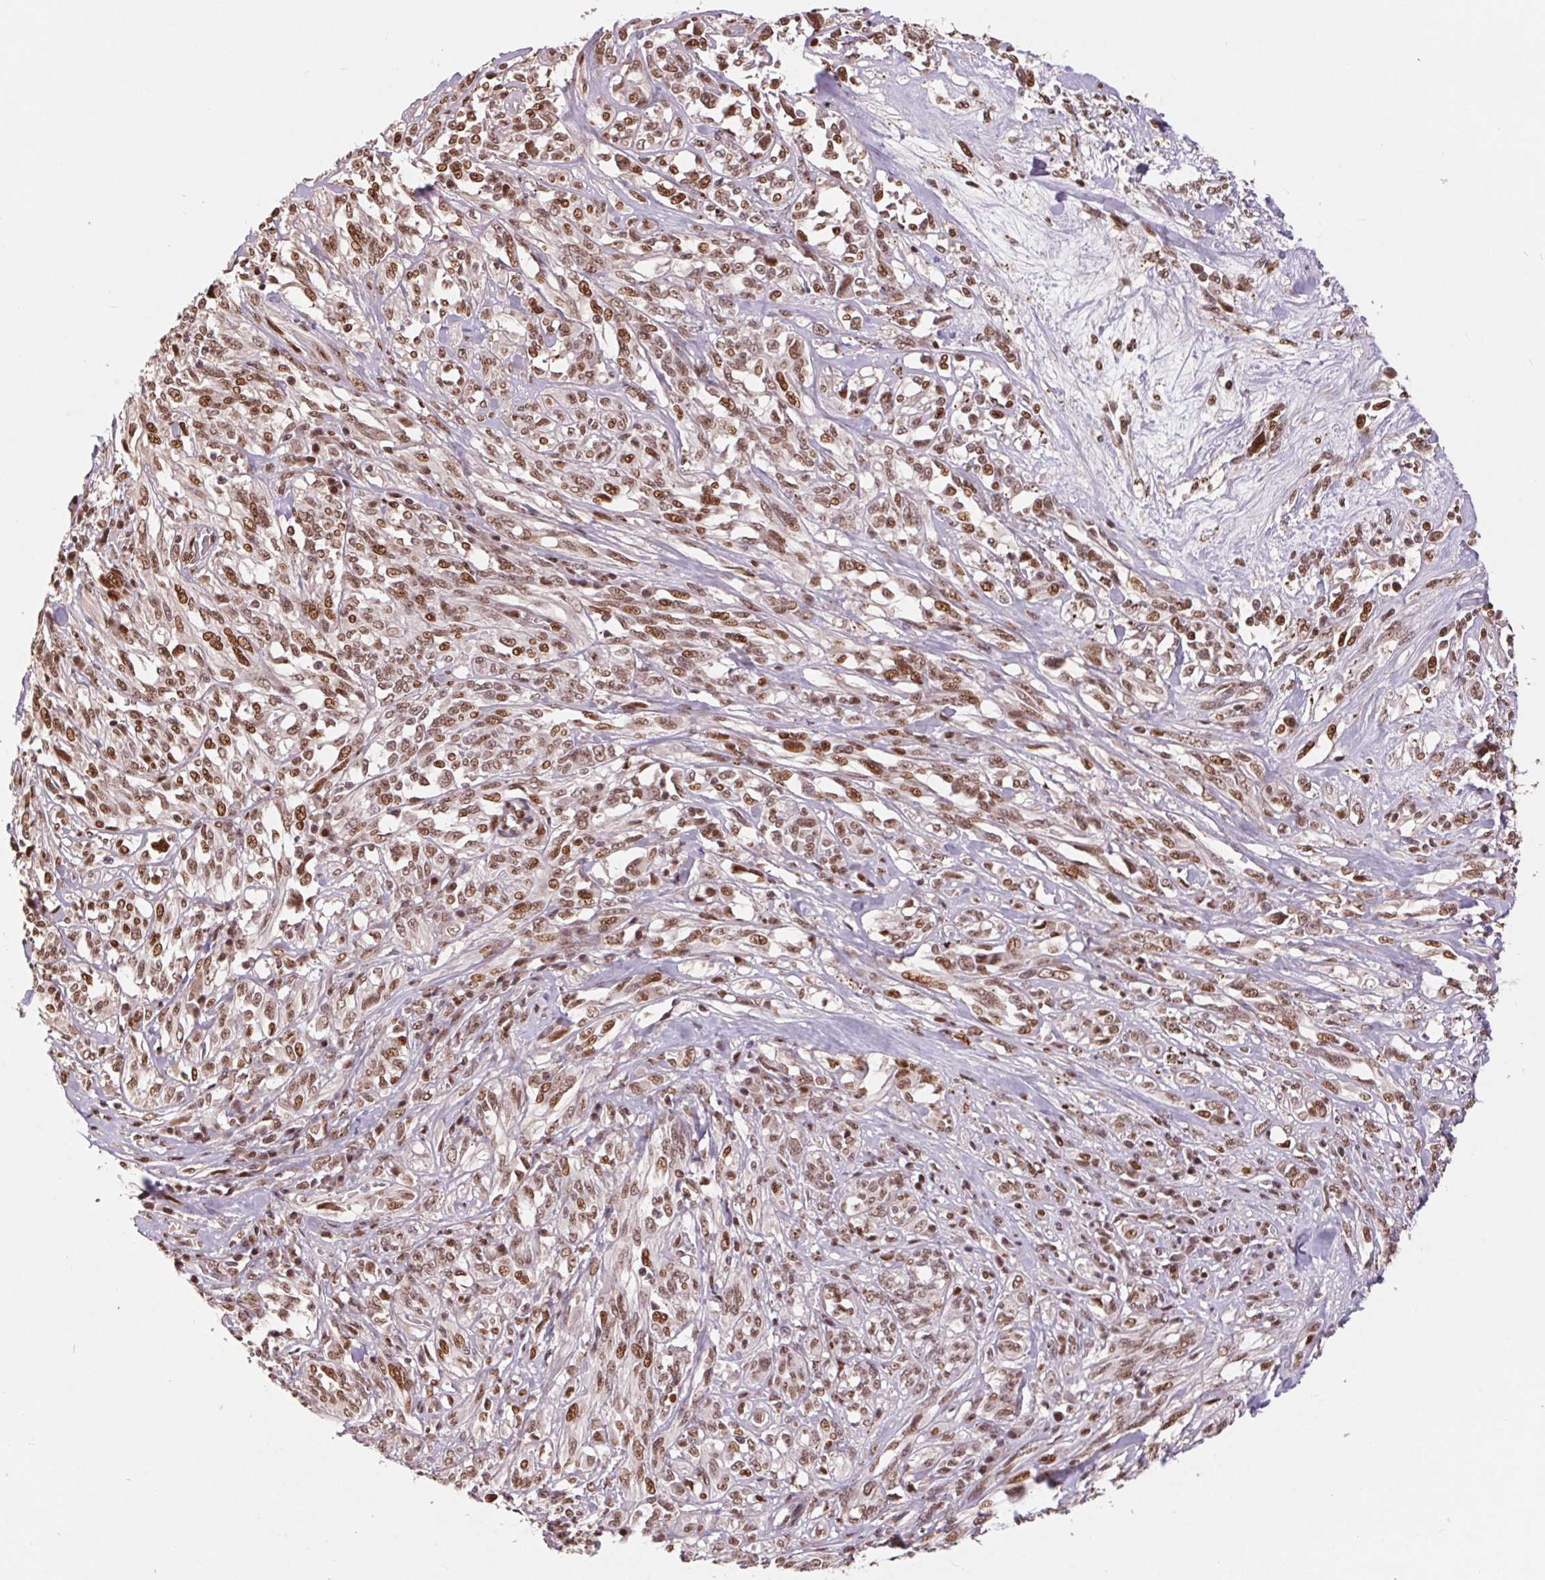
{"staining": {"intensity": "moderate", "quantity": ">75%", "location": "nuclear"}, "tissue": "melanoma", "cell_type": "Tumor cells", "image_type": "cancer", "snomed": [{"axis": "morphology", "description": "Malignant melanoma, NOS"}, {"axis": "topography", "description": "Skin"}], "caption": "Moderate nuclear staining for a protein is present in approximately >75% of tumor cells of malignant melanoma using IHC.", "gene": "RAD23A", "patient": {"sex": "female", "age": 91}}